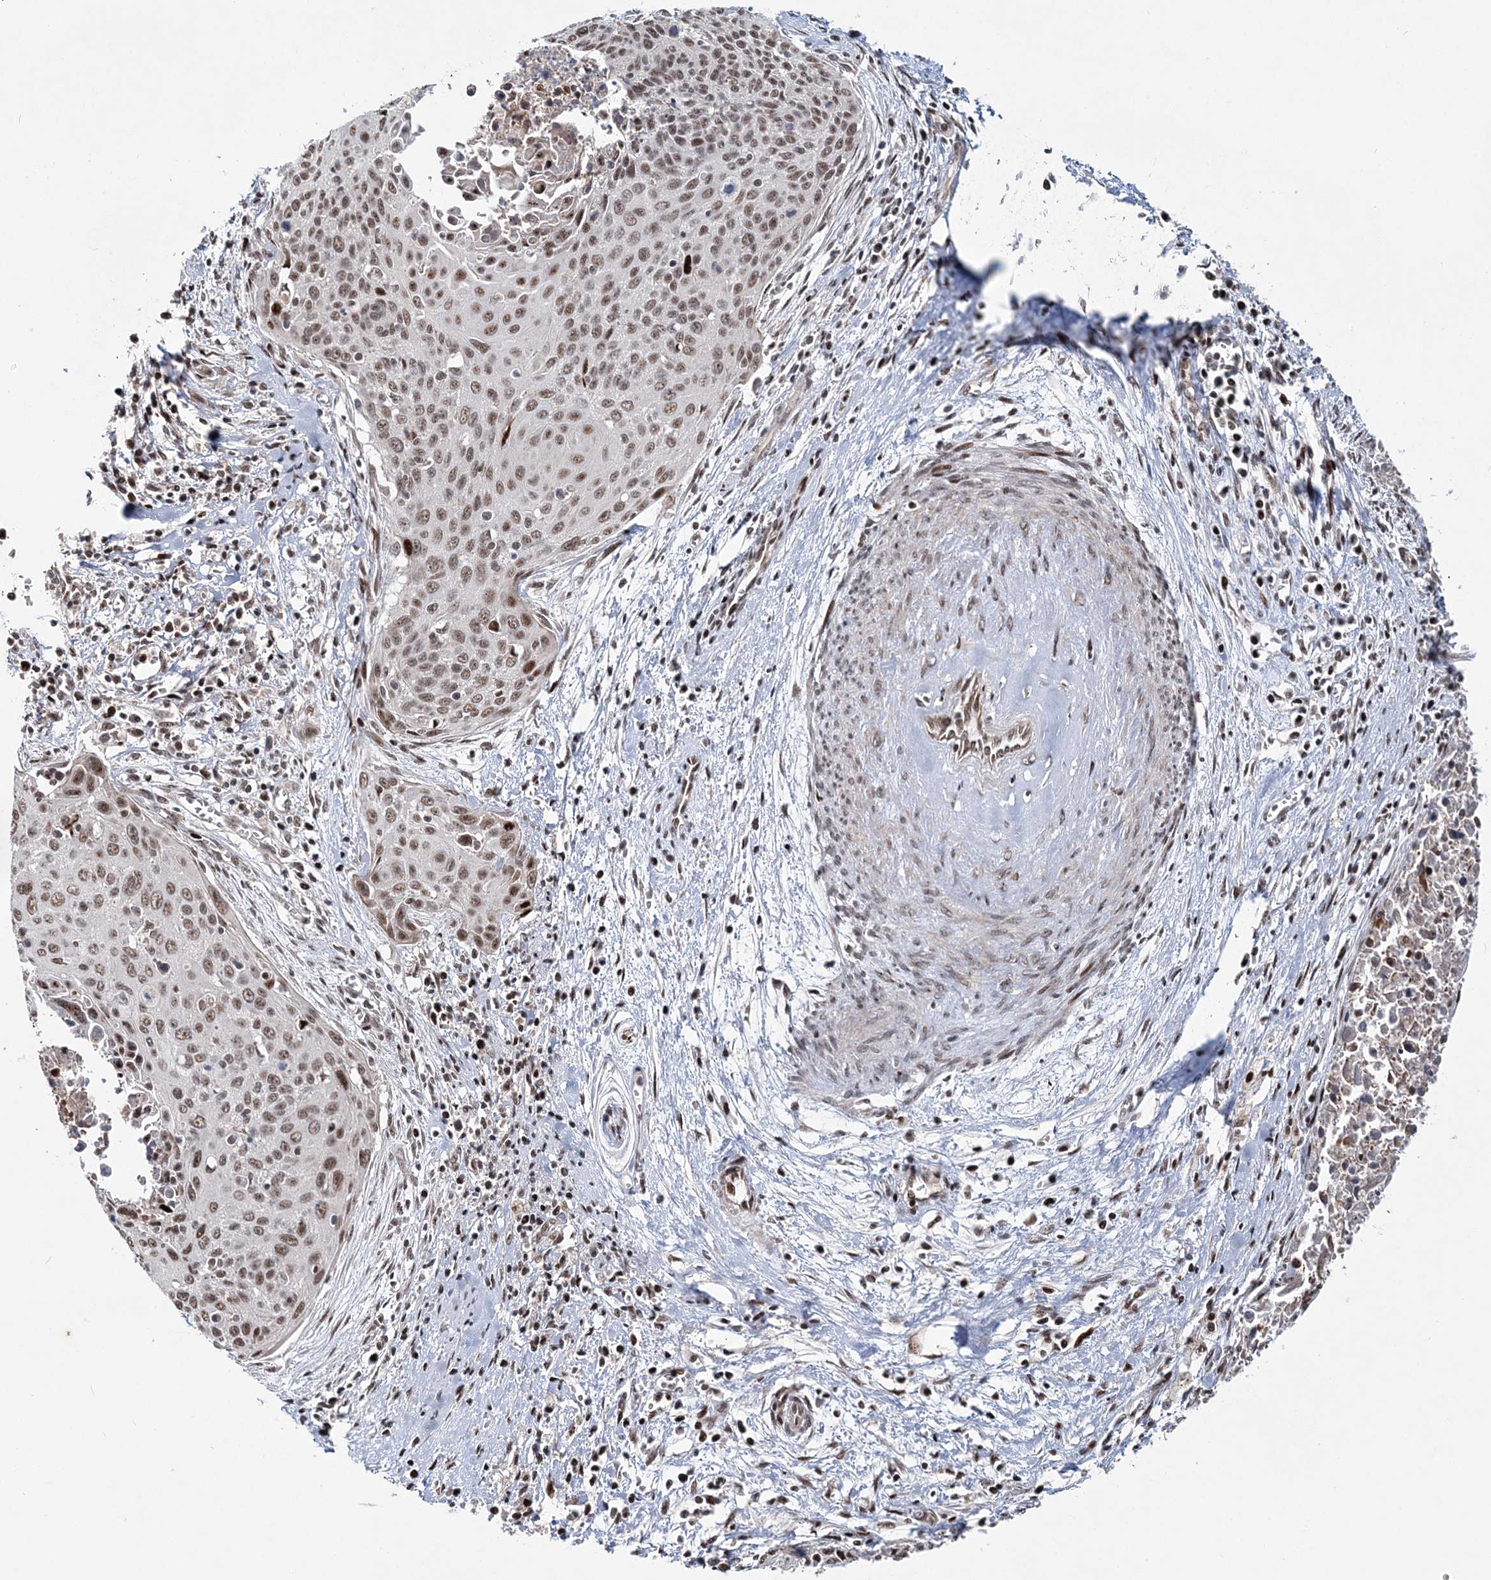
{"staining": {"intensity": "moderate", "quantity": ">75%", "location": "nuclear"}, "tissue": "cervical cancer", "cell_type": "Tumor cells", "image_type": "cancer", "snomed": [{"axis": "morphology", "description": "Squamous cell carcinoma, NOS"}, {"axis": "topography", "description": "Cervix"}], "caption": "Squamous cell carcinoma (cervical) stained for a protein exhibits moderate nuclear positivity in tumor cells. Nuclei are stained in blue.", "gene": "TATDN2", "patient": {"sex": "female", "age": 55}}